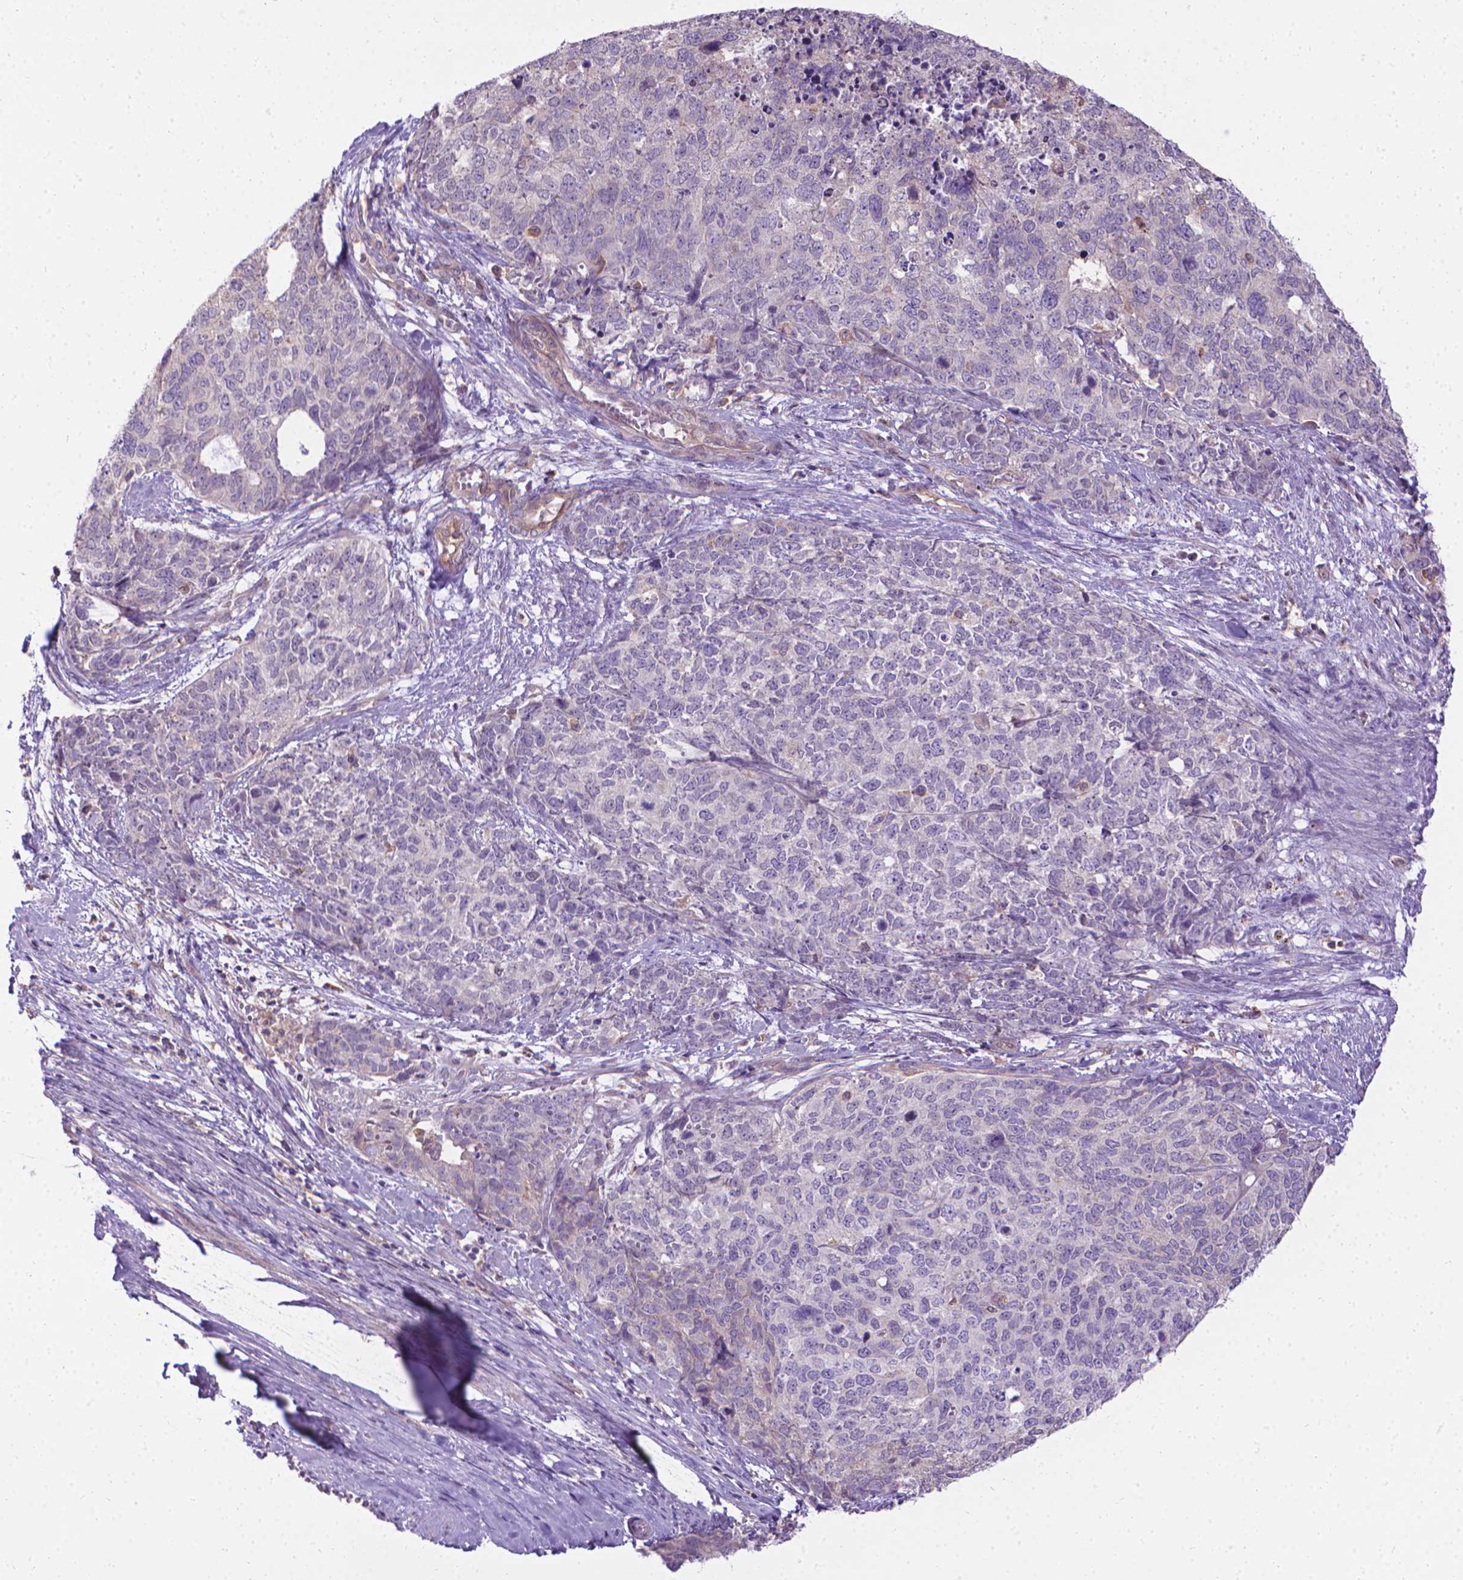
{"staining": {"intensity": "negative", "quantity": "none", "location": "none"}, "tissue": "cervical cancer", "cell_type": "Tumor cells", "image_type": "cancer", "snomed": [{"axis": "morphology", "description": "Squamous cell carcinoma, NOS"}, {"axis": "topography", "description": "Cervix"}], "caption": "Tumor cells are negative for brown protein staining in cervical cancer.", "gene": "CFAP299", "patient": {"sex": "female", "age": 63}}